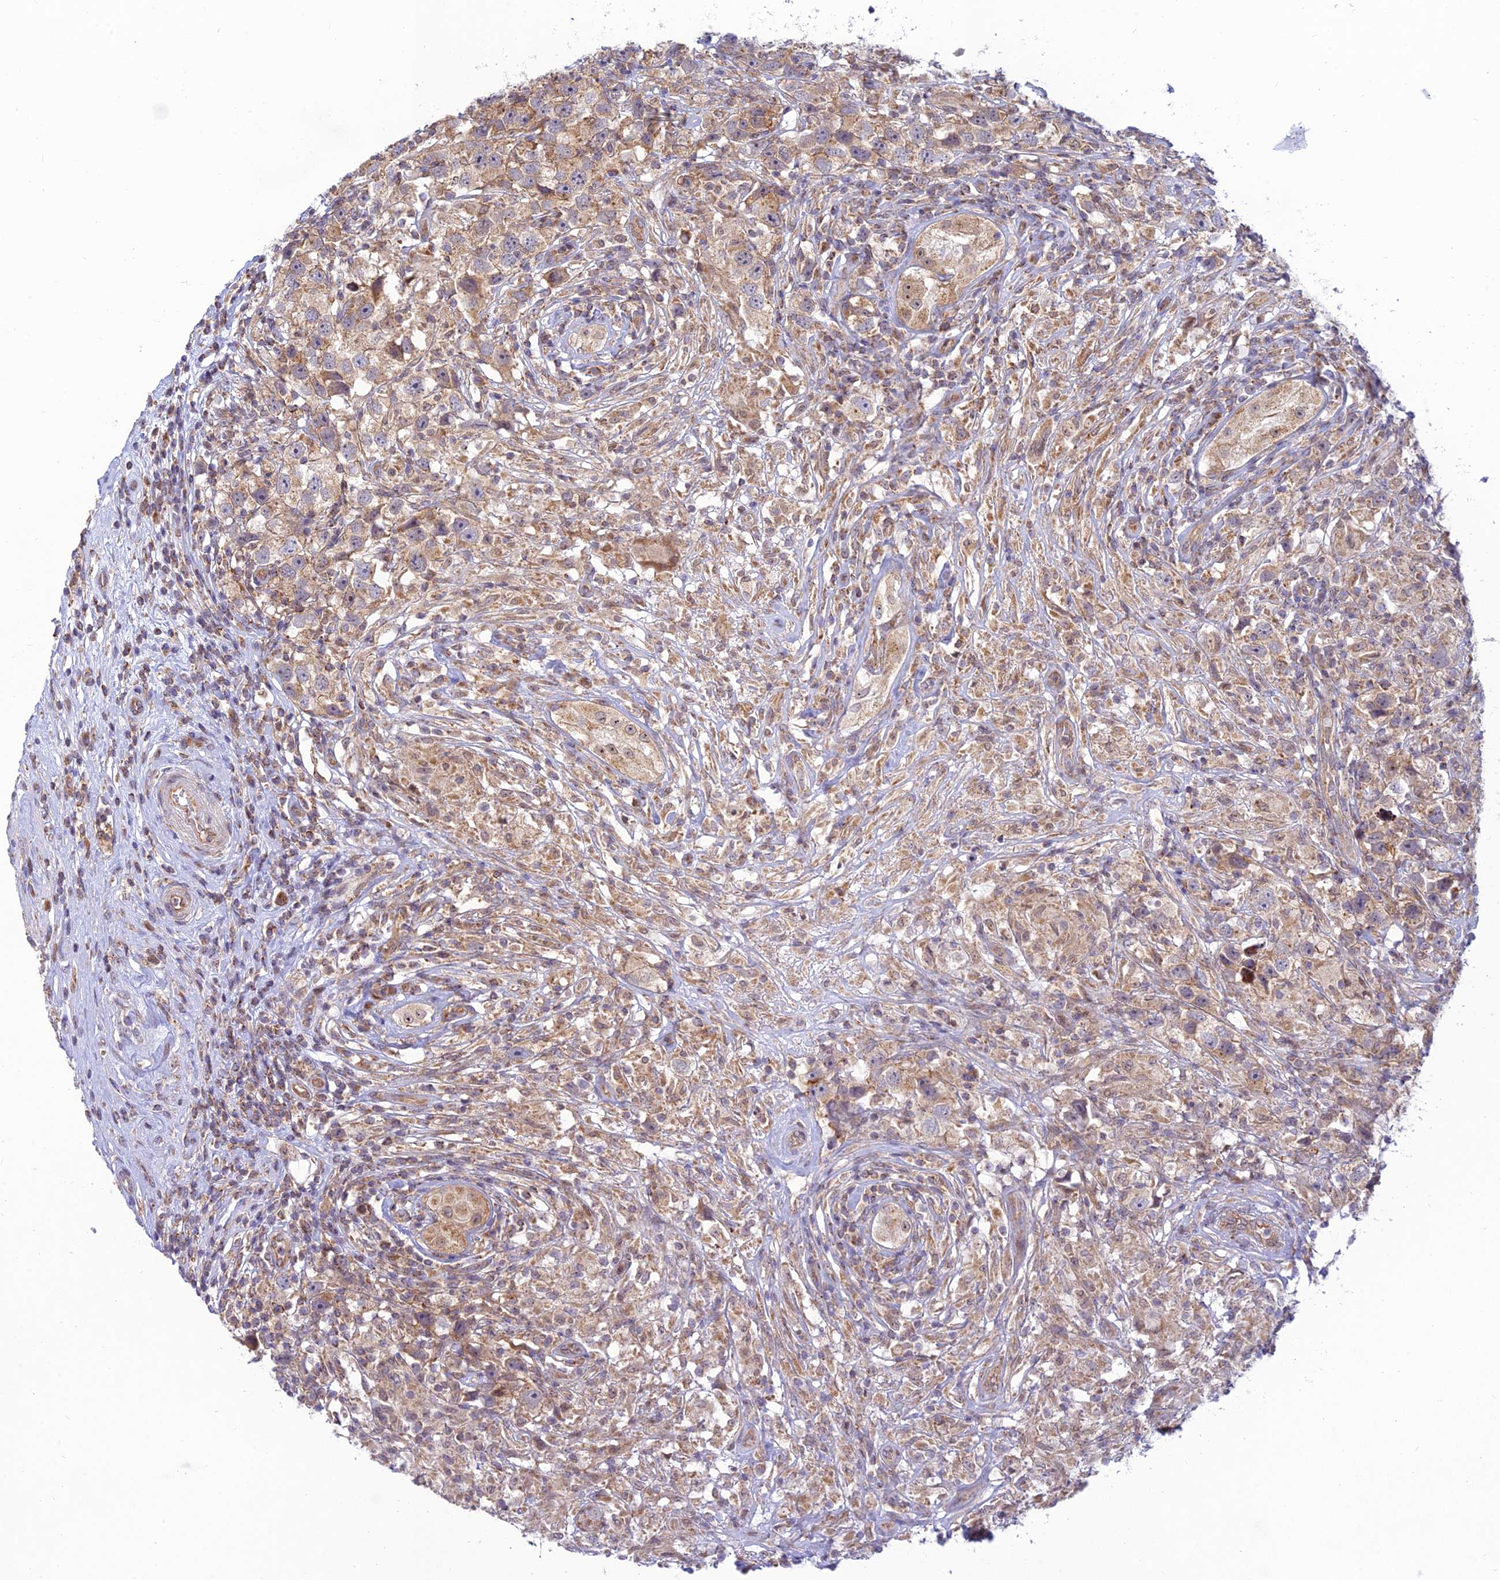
{"staining": {"intensity": "weak", "quantity": ">75%", "location": "cytoplasmic/membranous"}, "tissue": "testis cancer", "cell_type": "Tumor cells", "image_type": "cancer", "snomed": [{"axis": "morphology", "description": "Seminoma, NOS"}, {"axis": "topography", "description": "Testis"}], "caption": "The image reveals a brown stain indicating the presence of a protein in the cytoplasmic/membranous of tumor cells in testis cancer (seminoma).", "gene": "HOOK2", "patient": {"sex": "male", "age": 49}}